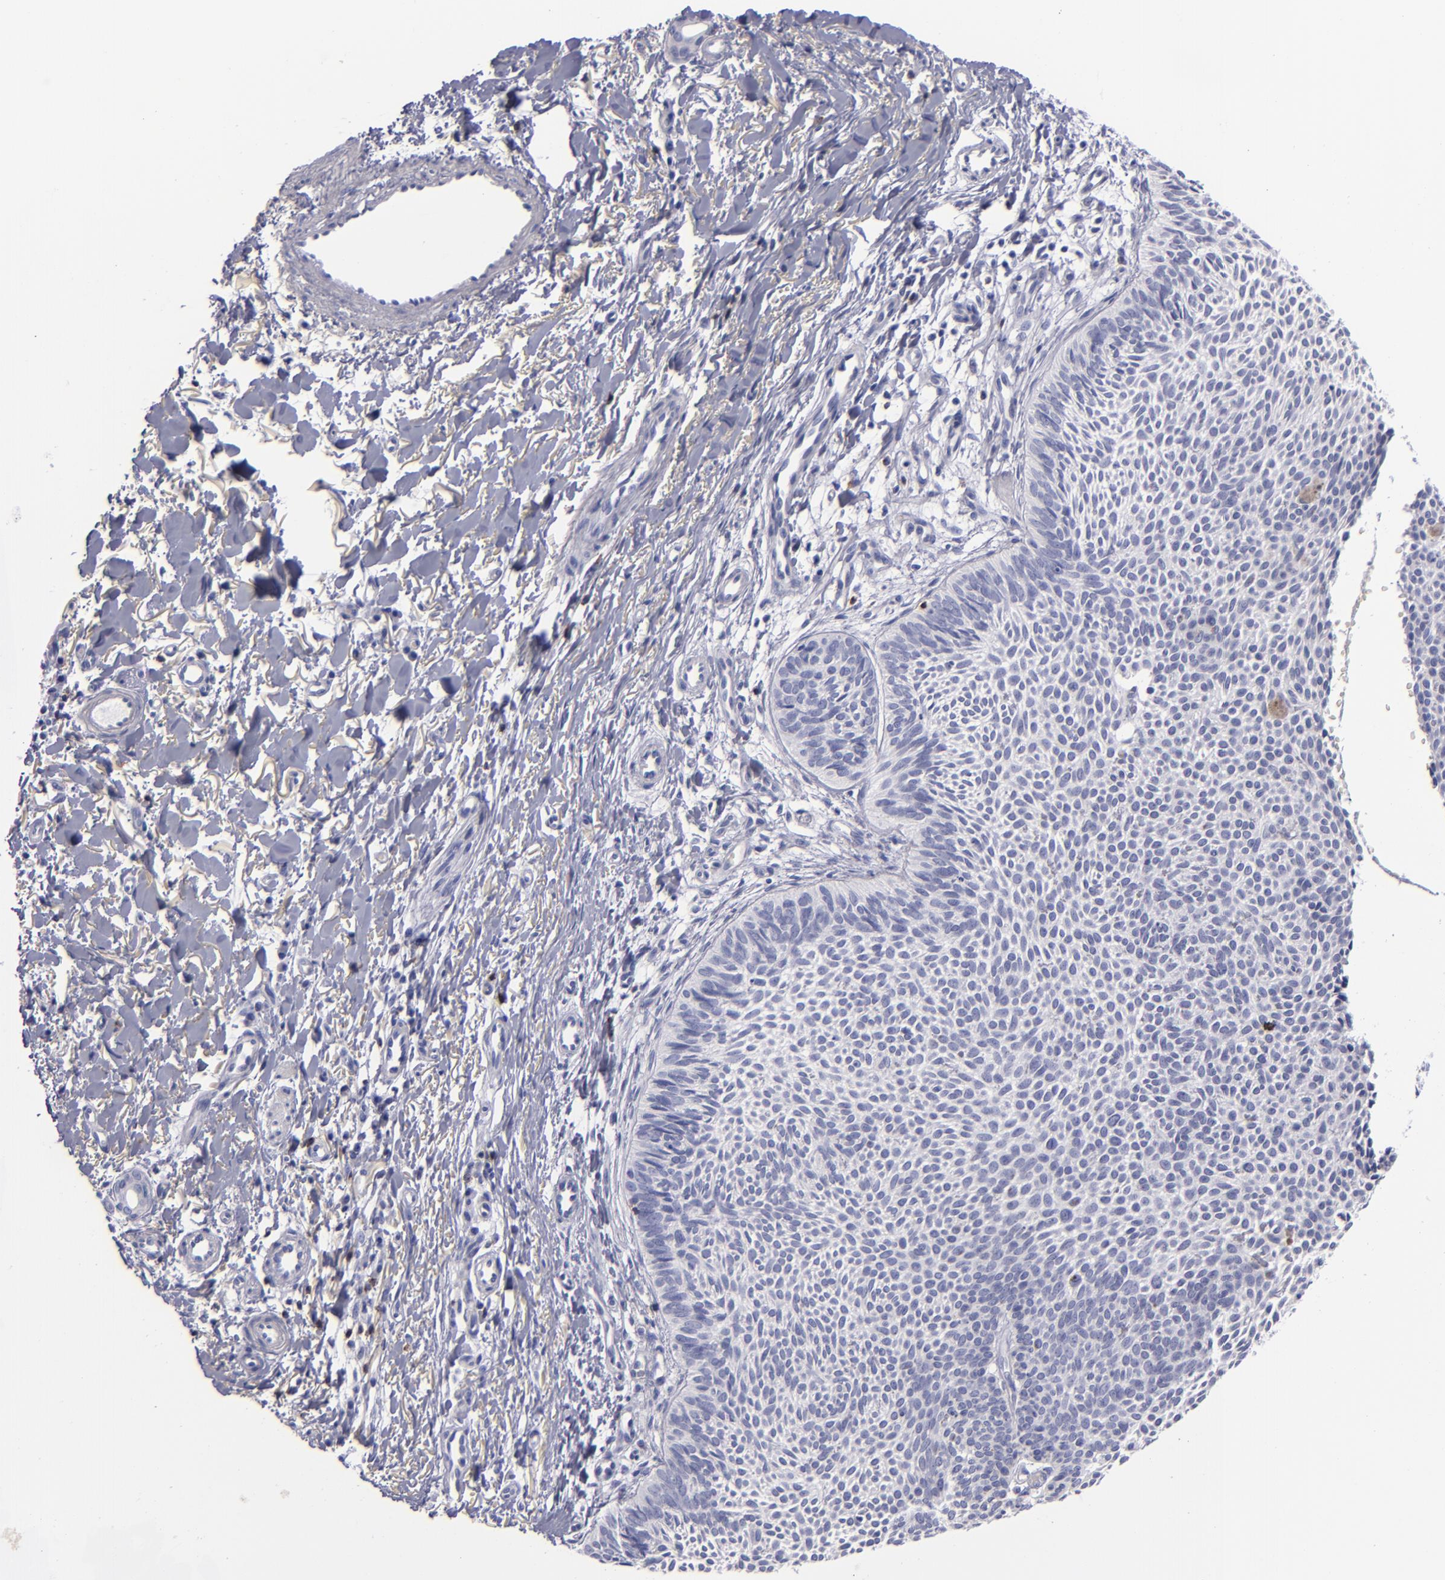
{"staining": {"intensity": "negative", "quantity": "none", "location": "none"}, "tissue": "skin cancer", "cell_type": "Tumor cells", "image_type": "cancer", "snomed": [{"axis": "morphology", "description": "Basal cell carcinoma"}, {"axis": "topography", "description": "Skin"}], "caption": "Immunohistochemistry of human skin cancer (basal cell carcinoma) exhibits no expression in tumor cells.", "gene": "CD2", "patient": {"sex": "male", "age": 84}}